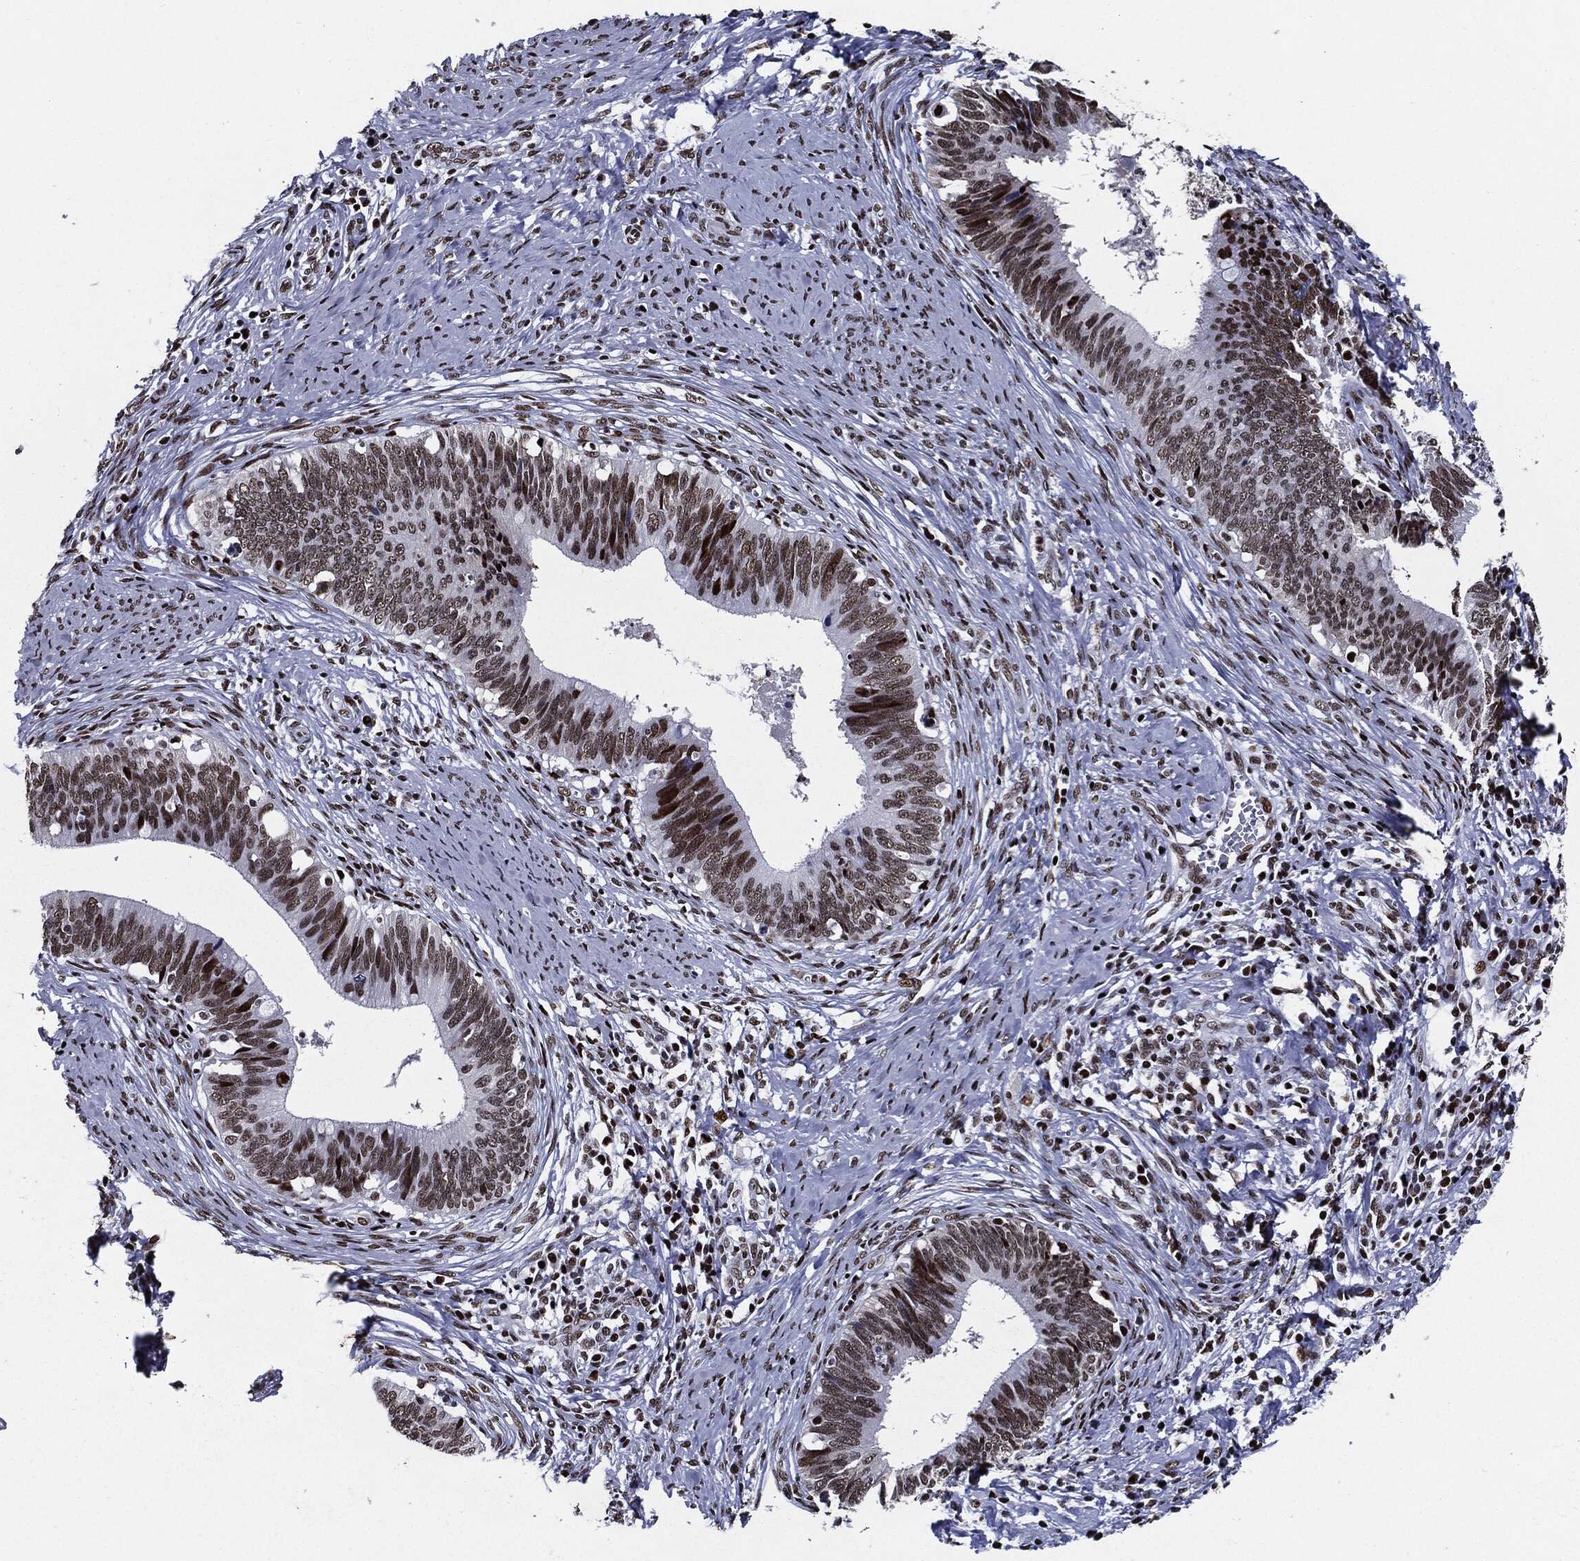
{"staining": {"intensity": "strong", "quantity": ">75%", "location": "nuclear"}, "tissue": "cervical cancer", "cell_type": "Tumor cells", "image_type": "cancer", "snomed": [{"axis": "morphology", "description": "Adenocarcinoma, NOS"}, {"axis": "topography", "description": "Cervix"}], "caption": "Cervical adenocarcinoma was stained to show a protein in brown. There is high levels of strong nuclear positivity in approximately >75% of tumor cells. (DAB IHC, brown staining for protein, blue staining for nuclei).", "gene": "ZFP91", "patient": {"sex": "female", "age": 42}}